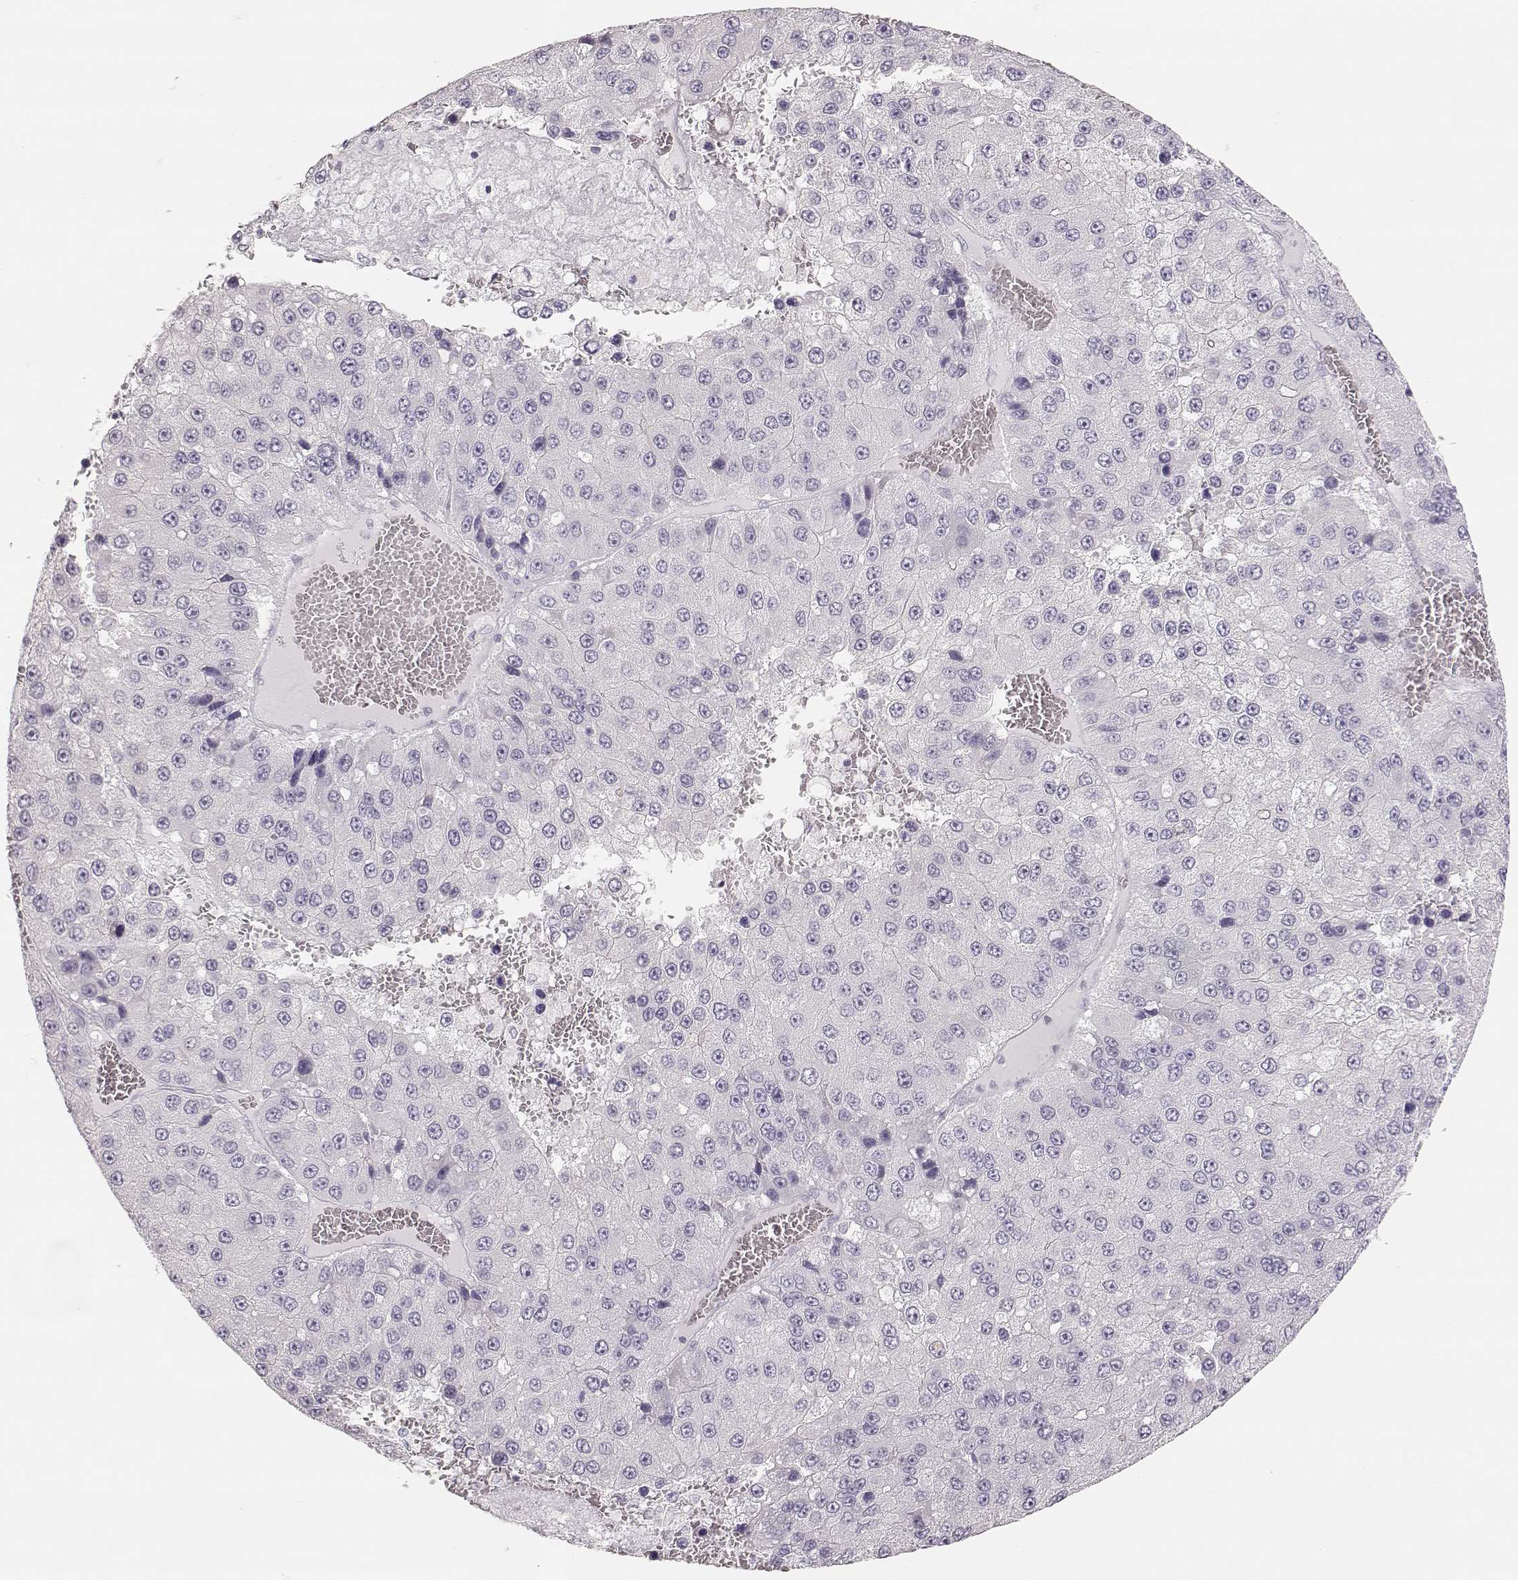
{"staining": {"intensity": "negative", "quantity": "none", "location": "none"}, "tissue": "liver cancer", "cell_type": "Tumor cells", "image_type": "cancer", "snomed": [{"axis": "morphology", "description": "Carcinoma, Hepatocellular, NOS"}, {"axis": "topography", "description": "Liver"}], "caption": "Liver cancer (hepatocellular carcinoma) was stained to show a protein in brown. There is no significant expression in tumor cells.", "gene": "LEPR", "patient": {"sex": "female", "age": 73}}